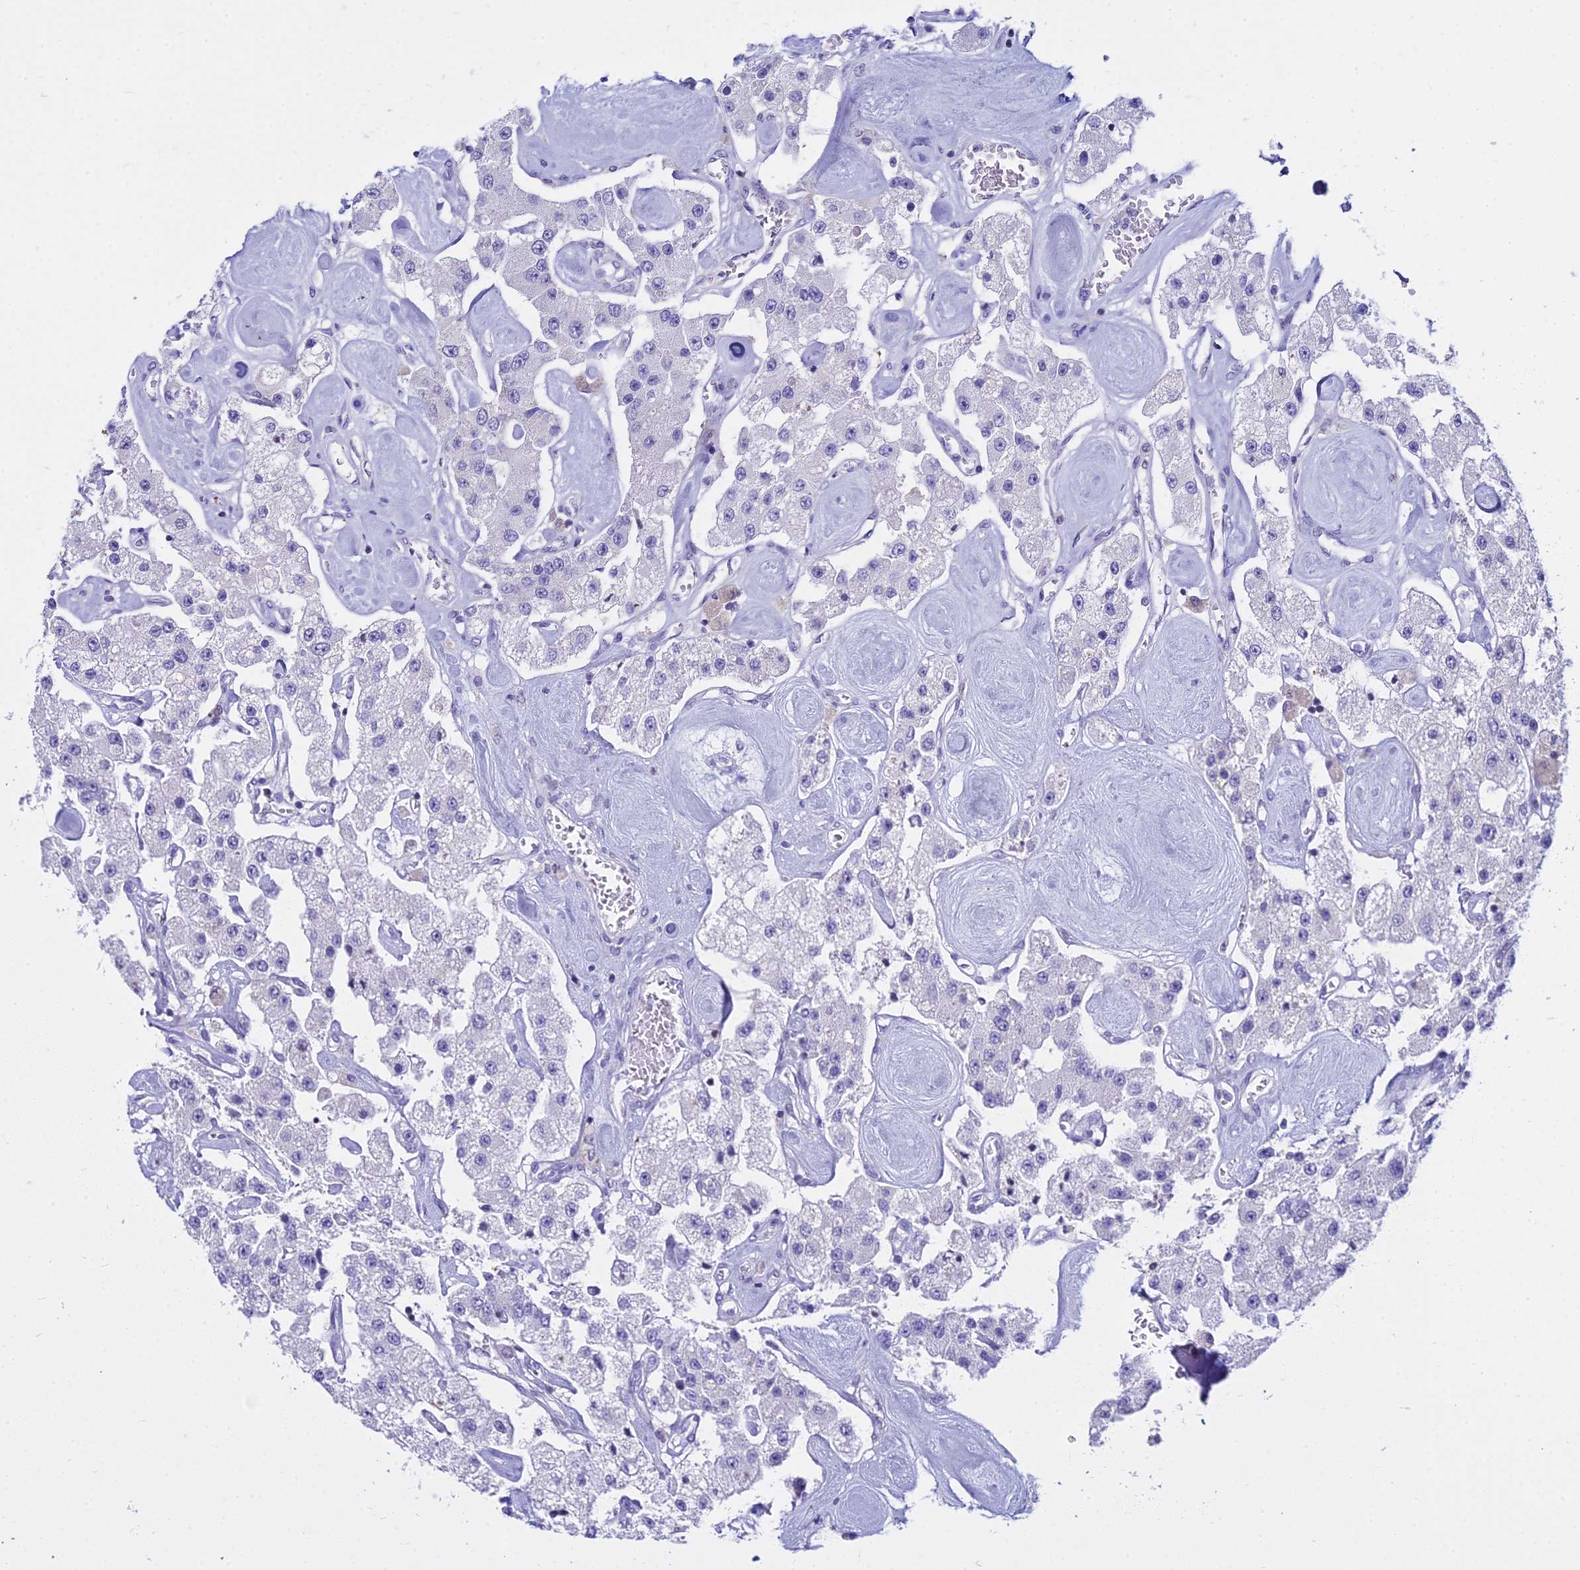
{"staining": {"intensity": "moderate", "quantity": "<25%", "location": "cytoplasmic/membranous"}, "tissue": "carcinoid", "cell_type": "Tumor cells", "image_type": "cancer", "snomed": [{"axis": "morphology", "description": "Carcinoid, malignant, NOS"}, {"axis": "topography", "description": "Pancreas"}], "caption": "Carcinoid (malignant) stained for a protein displays moderate cytoplasmic/membranous positivity in tumor cells.", "gene": "ZMIZ1", "patient": {"sex": "male", "age": 41}}